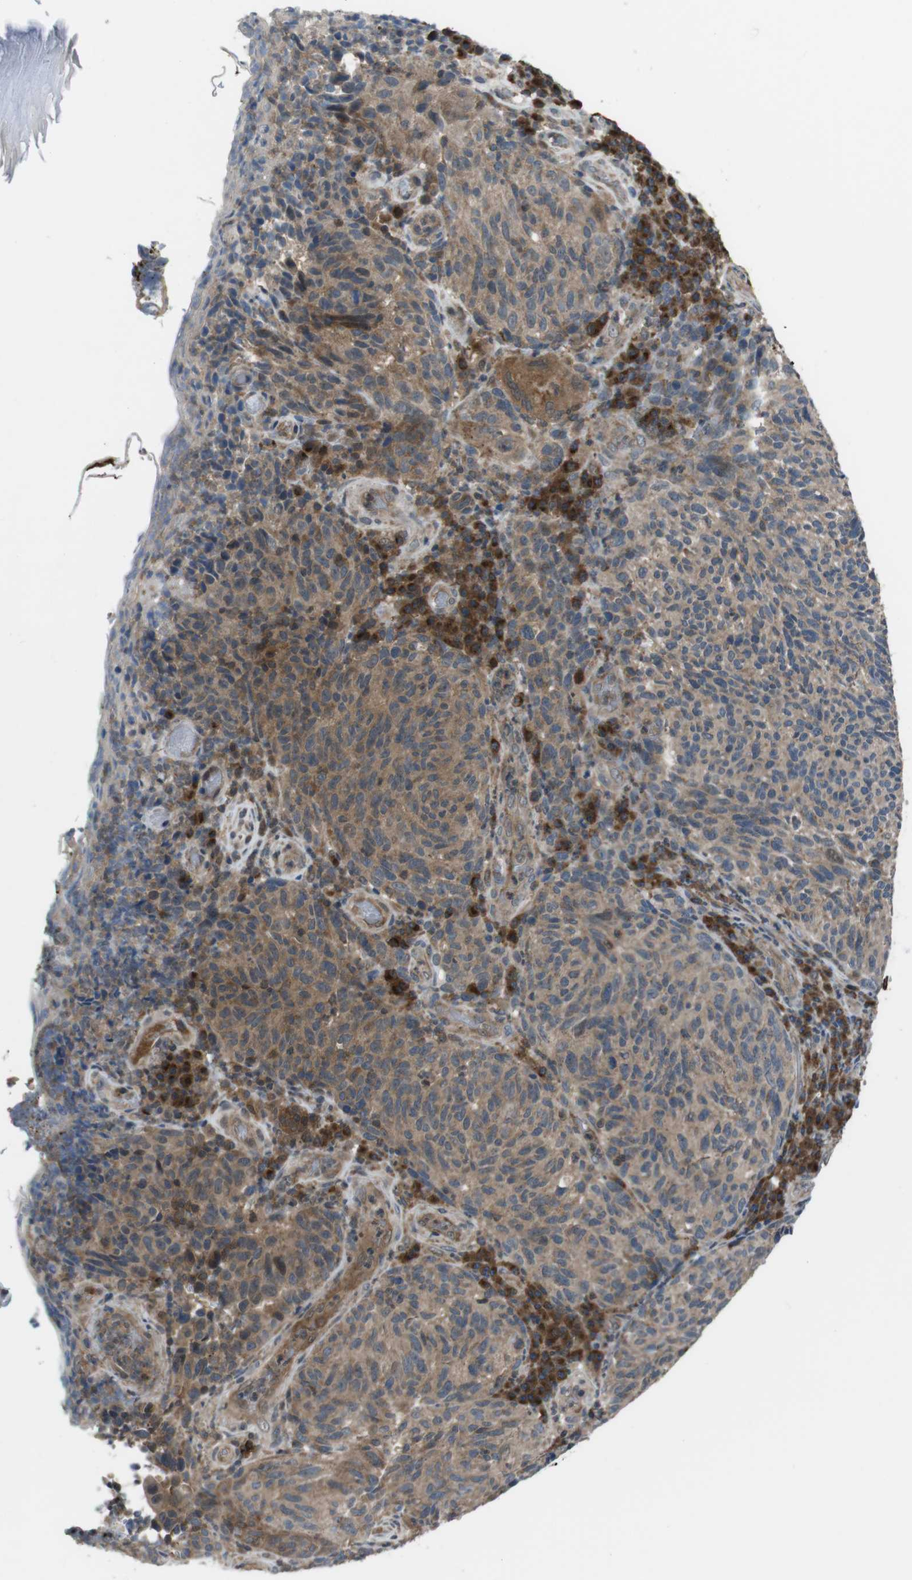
{"staining": {"intensity": "moderate", "quantity": ">75%", "location": "cytoplasmic/membranous"}, "tissue": "melanoma", "cell_type": "Tumor cells", "image_type": "cancer", "snomed": [{"axis": "morphology", "description": "Malignant melanoma, NOS"}, {"axis": "topography", "description": "Skin"}], "caption": "The image displays a brown stain indicating the presence of a protein in the cytoplasmic/membranous of tumor cells in malignant melanoma.", "gene": "SLC22A23", "patient": {"sex": "female", "age": 73}}